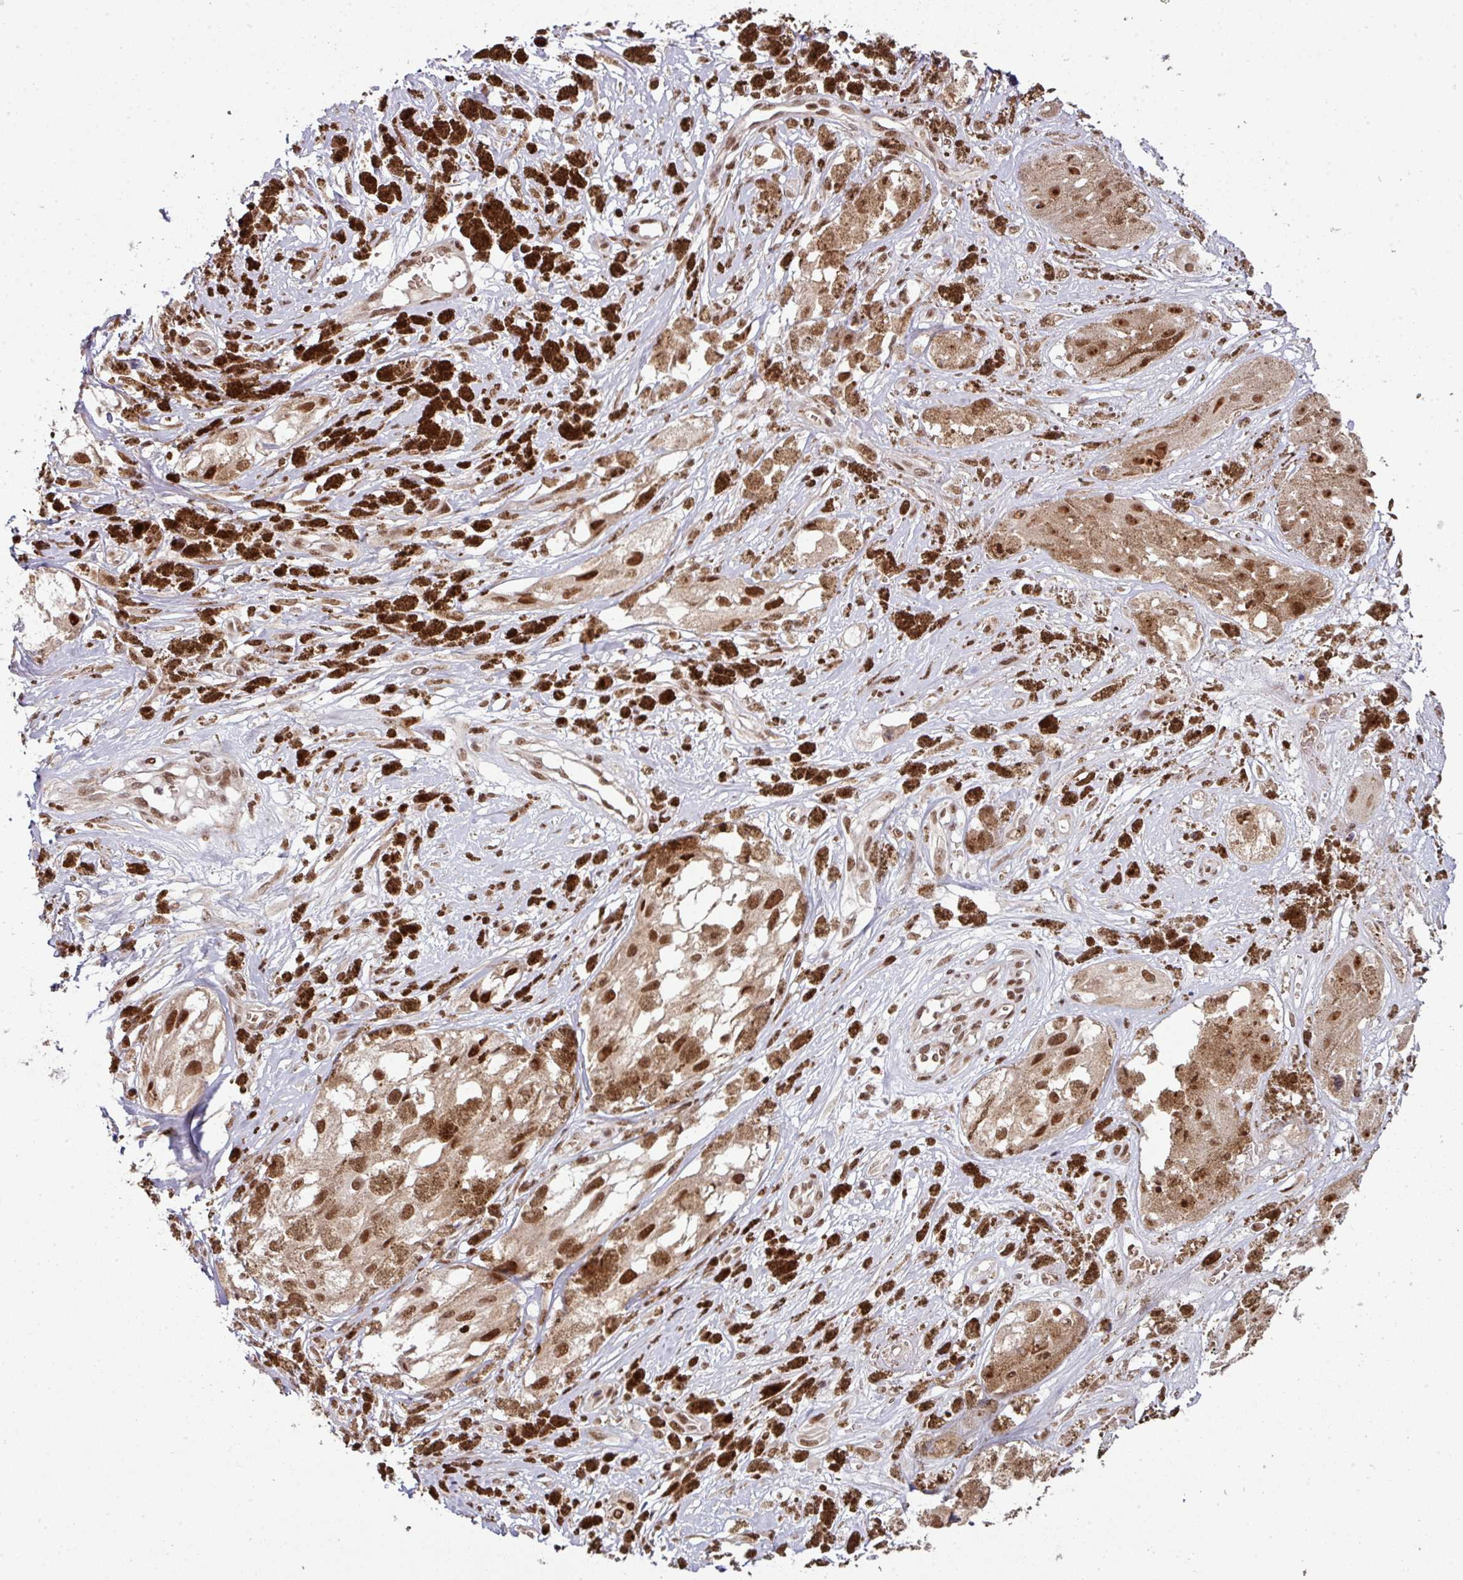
{"staining": {"intensity": "moderate", "quantity": ">75%", "location": "nuclear"}, "tissue": "melanoma", "cell_type": "Tumor cells", "image_type": "cancer", "snomed": [{"axis": "morphology", "description": "Malignant melanoma, NOS"}, {"axis": "topography", "description": "Skin"}], "caption": "Melanoma tissue exhibits moderate nuclear positivity in approximately >75% of tumor cells, visualized by immunohistochemistry.", "gene": "PHF23", "patient": {"sex": "male", "age": 88}}